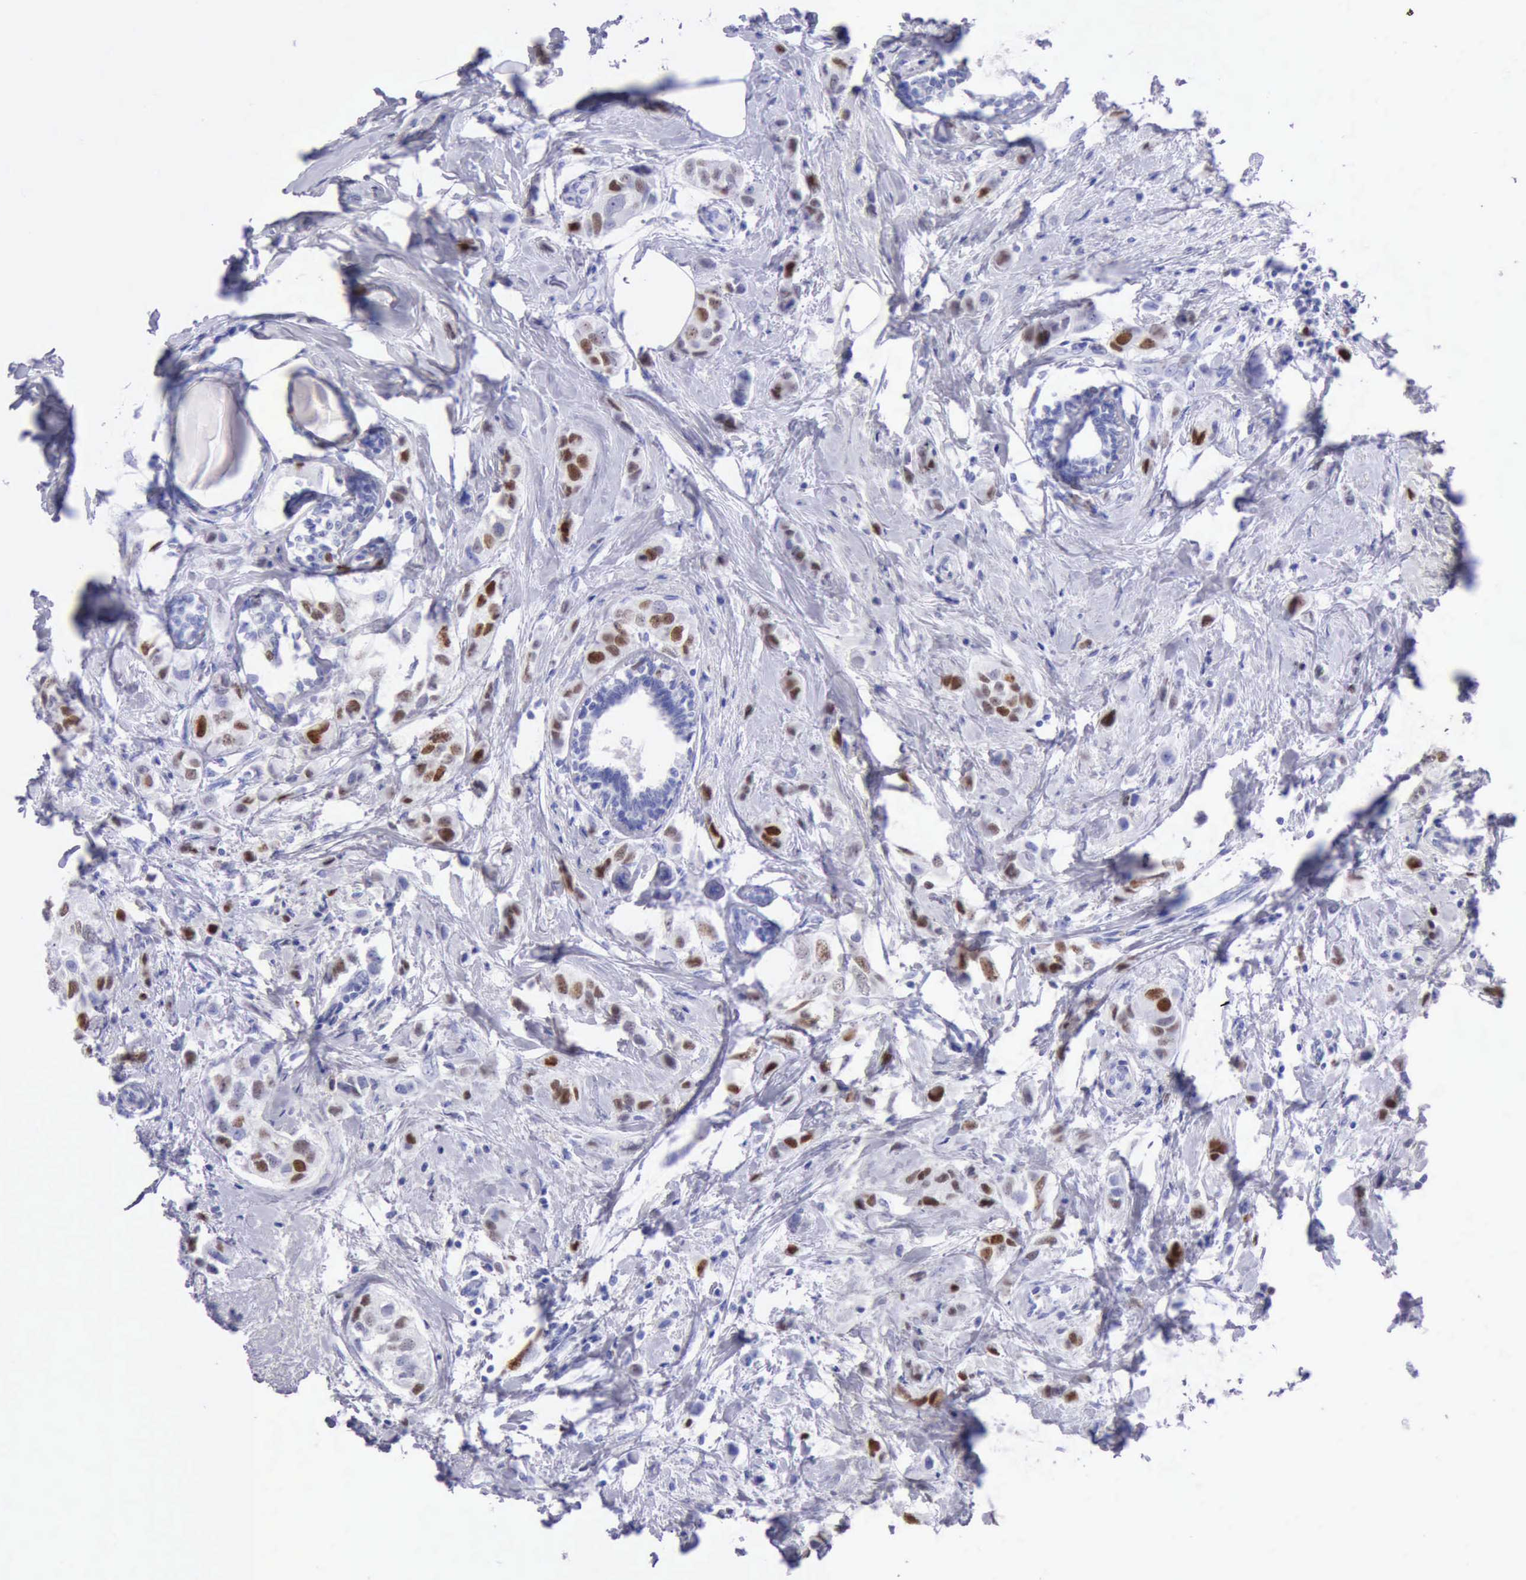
{"staining": {"intensity": "moderate", "quantity": "<25%", "location": "nuclear"}, "tissue": "breast cancer", "cell_type": "Tumor cells", "image_type": "cancer", "snomed": [{"axis": "morphology", "description": "Normal tissue, NOS"}, {"axis": "morphology", "description": "Duct carcinoma"}, {"axis": "topography", "description": "Breast"}], "caption": "Invasive ductal carcinoma (breast) tissue reveals moderate nuclear staining in approximately <25% of tumor cells, visualized by immunohistochemistry.", "gene": "MCM2", "patient": {"sex": "female", "age": 50}}